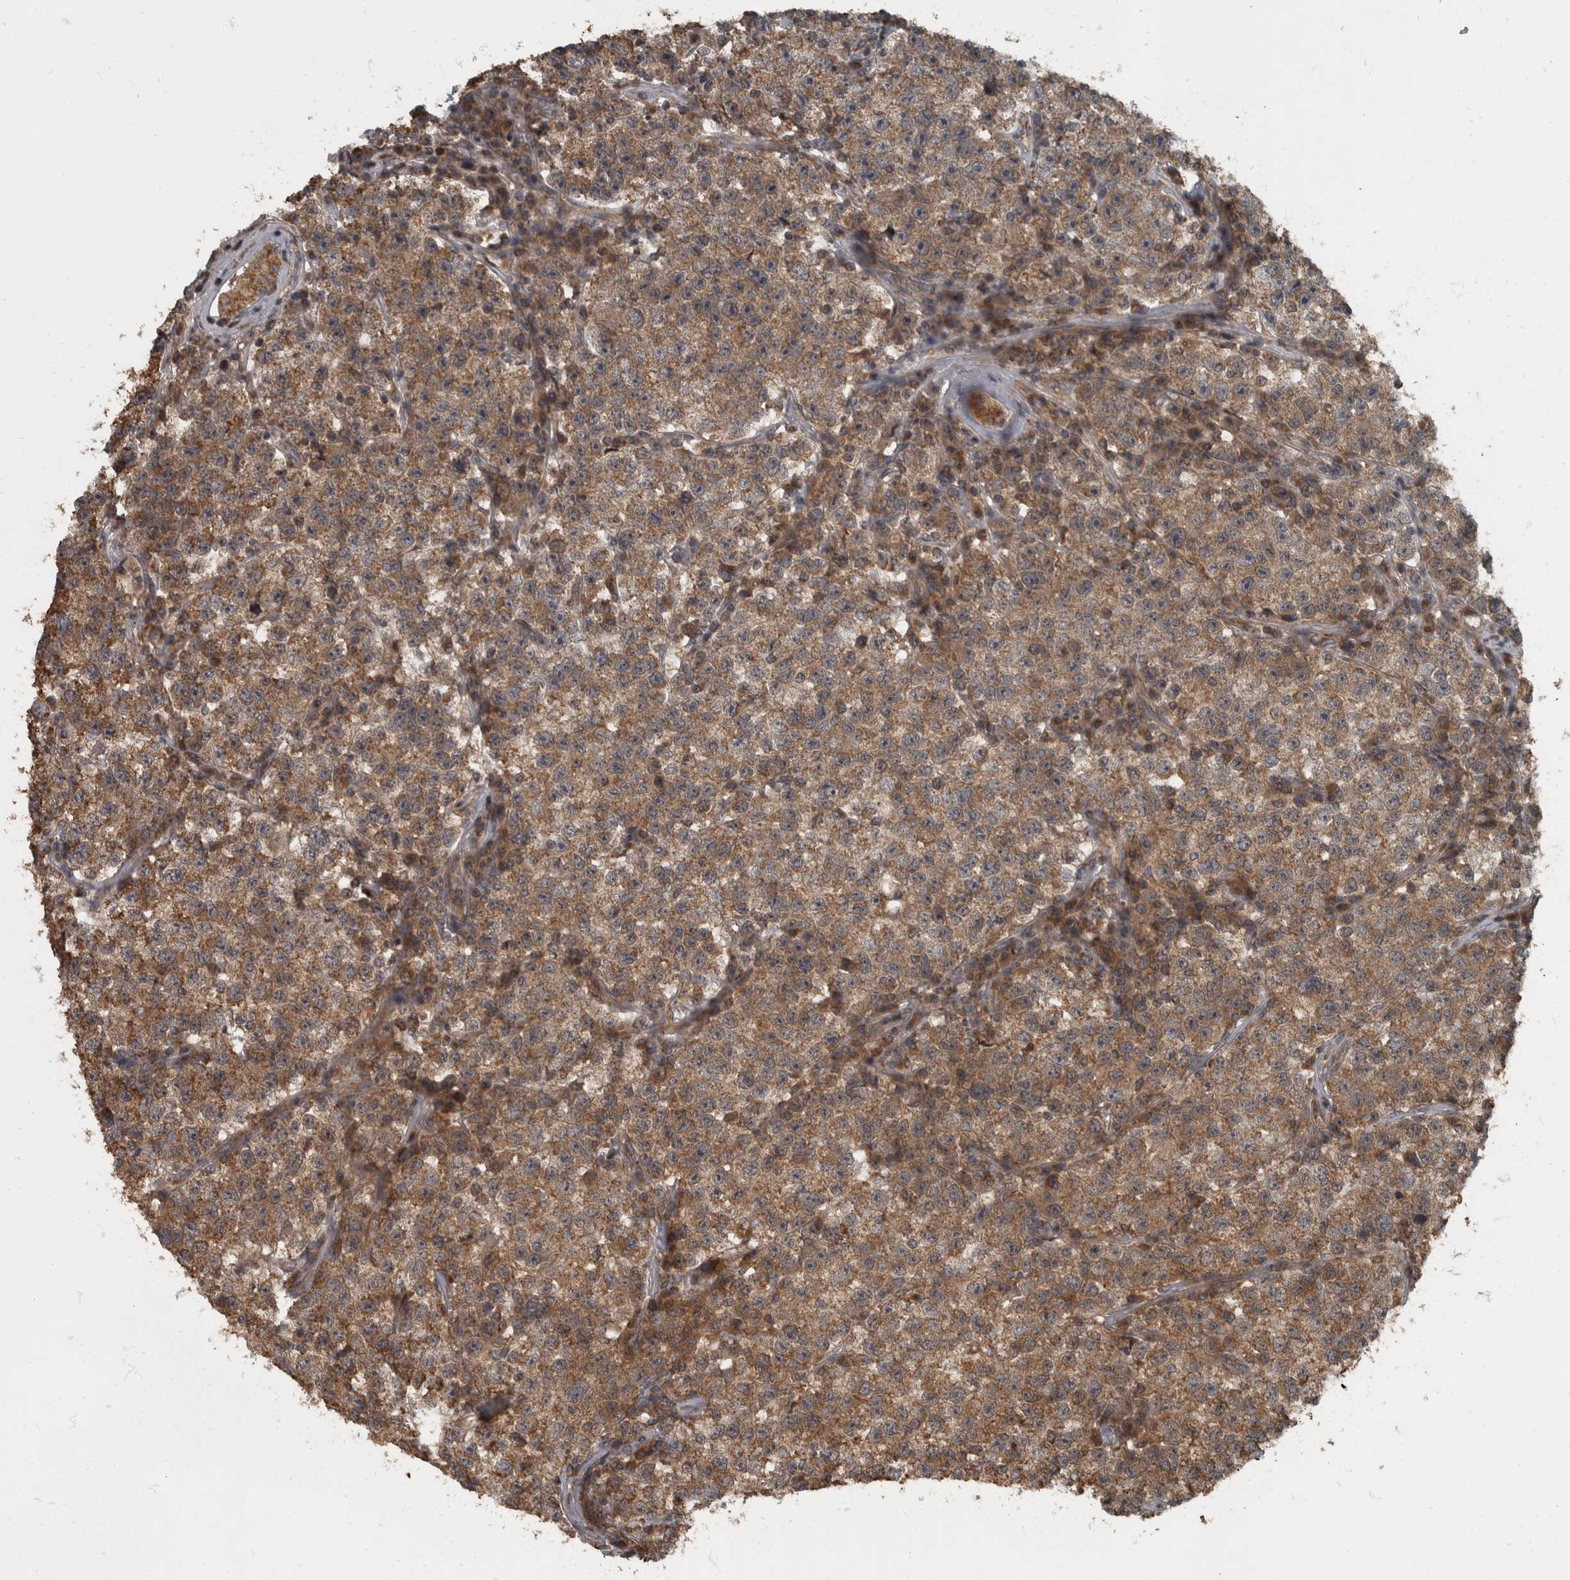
{"staining": {"intensity": "moderate", "quantity": ">75%", "location": "cytoplasmic/membranous"}, "tissue": "testis cancer", "cell_type": "Tumor cells", "image_type": "cancer", "snomed": [{"axis": "morphology", "description": "Seminoma, NOS"}, {"axis": "topography", "description": "Testis"}], "caption": "The immunohistochemical stain shows moderate cytoplasmic/membranous staining in tumor cells of testis seminoma tissue. Using DAB (brown) and hematoxylin (blue) stains, captured at high magnification using brightfield microscopy.", "gene": "RABGGTB", "patient": {"sex": "male", "age": 22}}